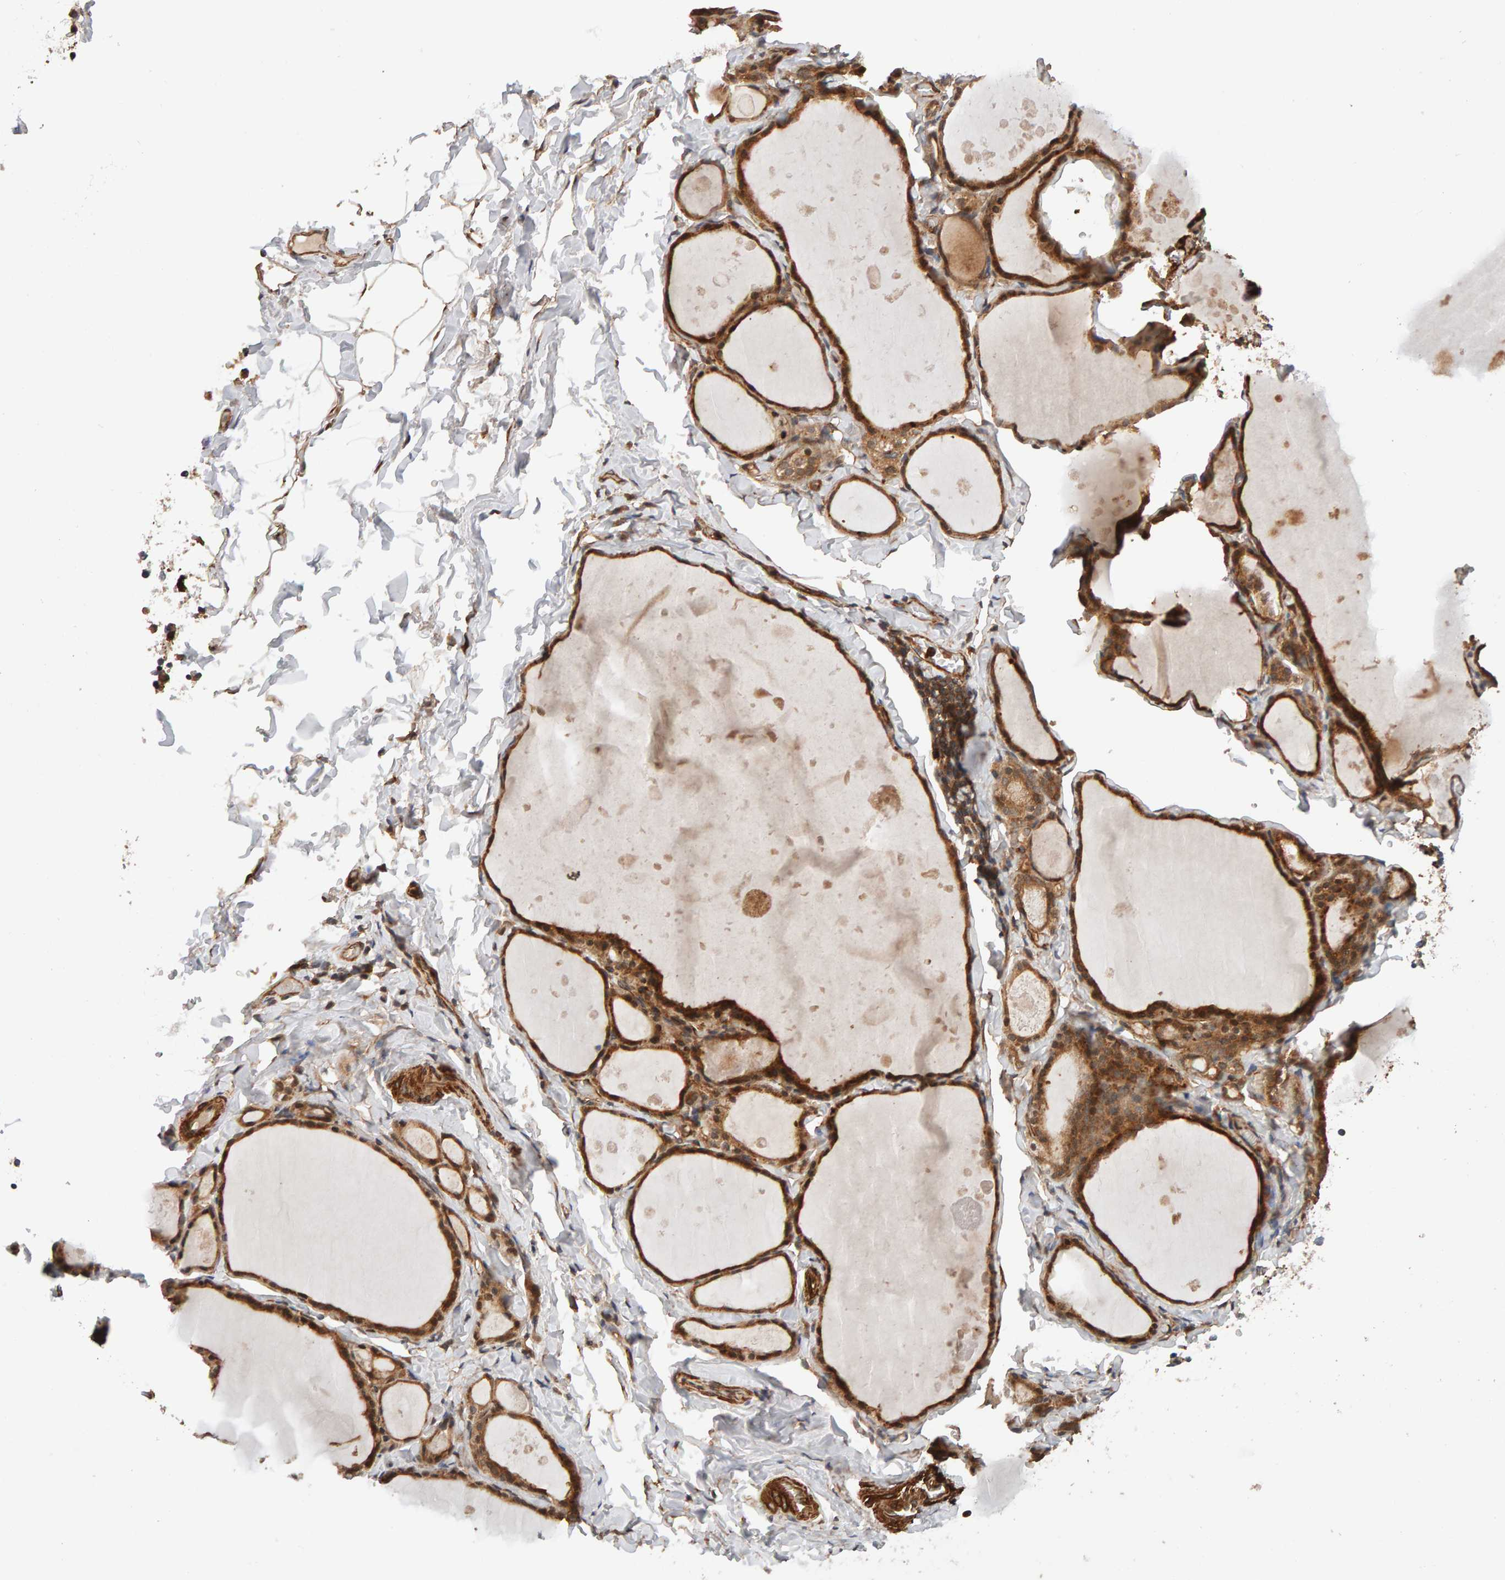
{"staining": {"intensity": "moderate", "quantity": ">75%", "location": "cytoplasmic/membranous"}, "tissue": "thyroid gland", "cell_type": "Glandular cells", "image_type": "normal", "snomed": [{"axis": "morphology", "description": "Normal tissue, NOS"}, {"axis": "topography", "description": "Thyroid gland"}], "caption": "Brown immunohistochemical staining in normal human thyroid gland displays moderate cytoplasmic/membranous positivity in approximately >75% of glandular cells. The staining is performed using DAB brown chromogen to label protein expression. The nuclei are counter-stained blue using hematoxylin.", "gene": "SYNRG", "patient": {"sex": "male", "age": 56}}